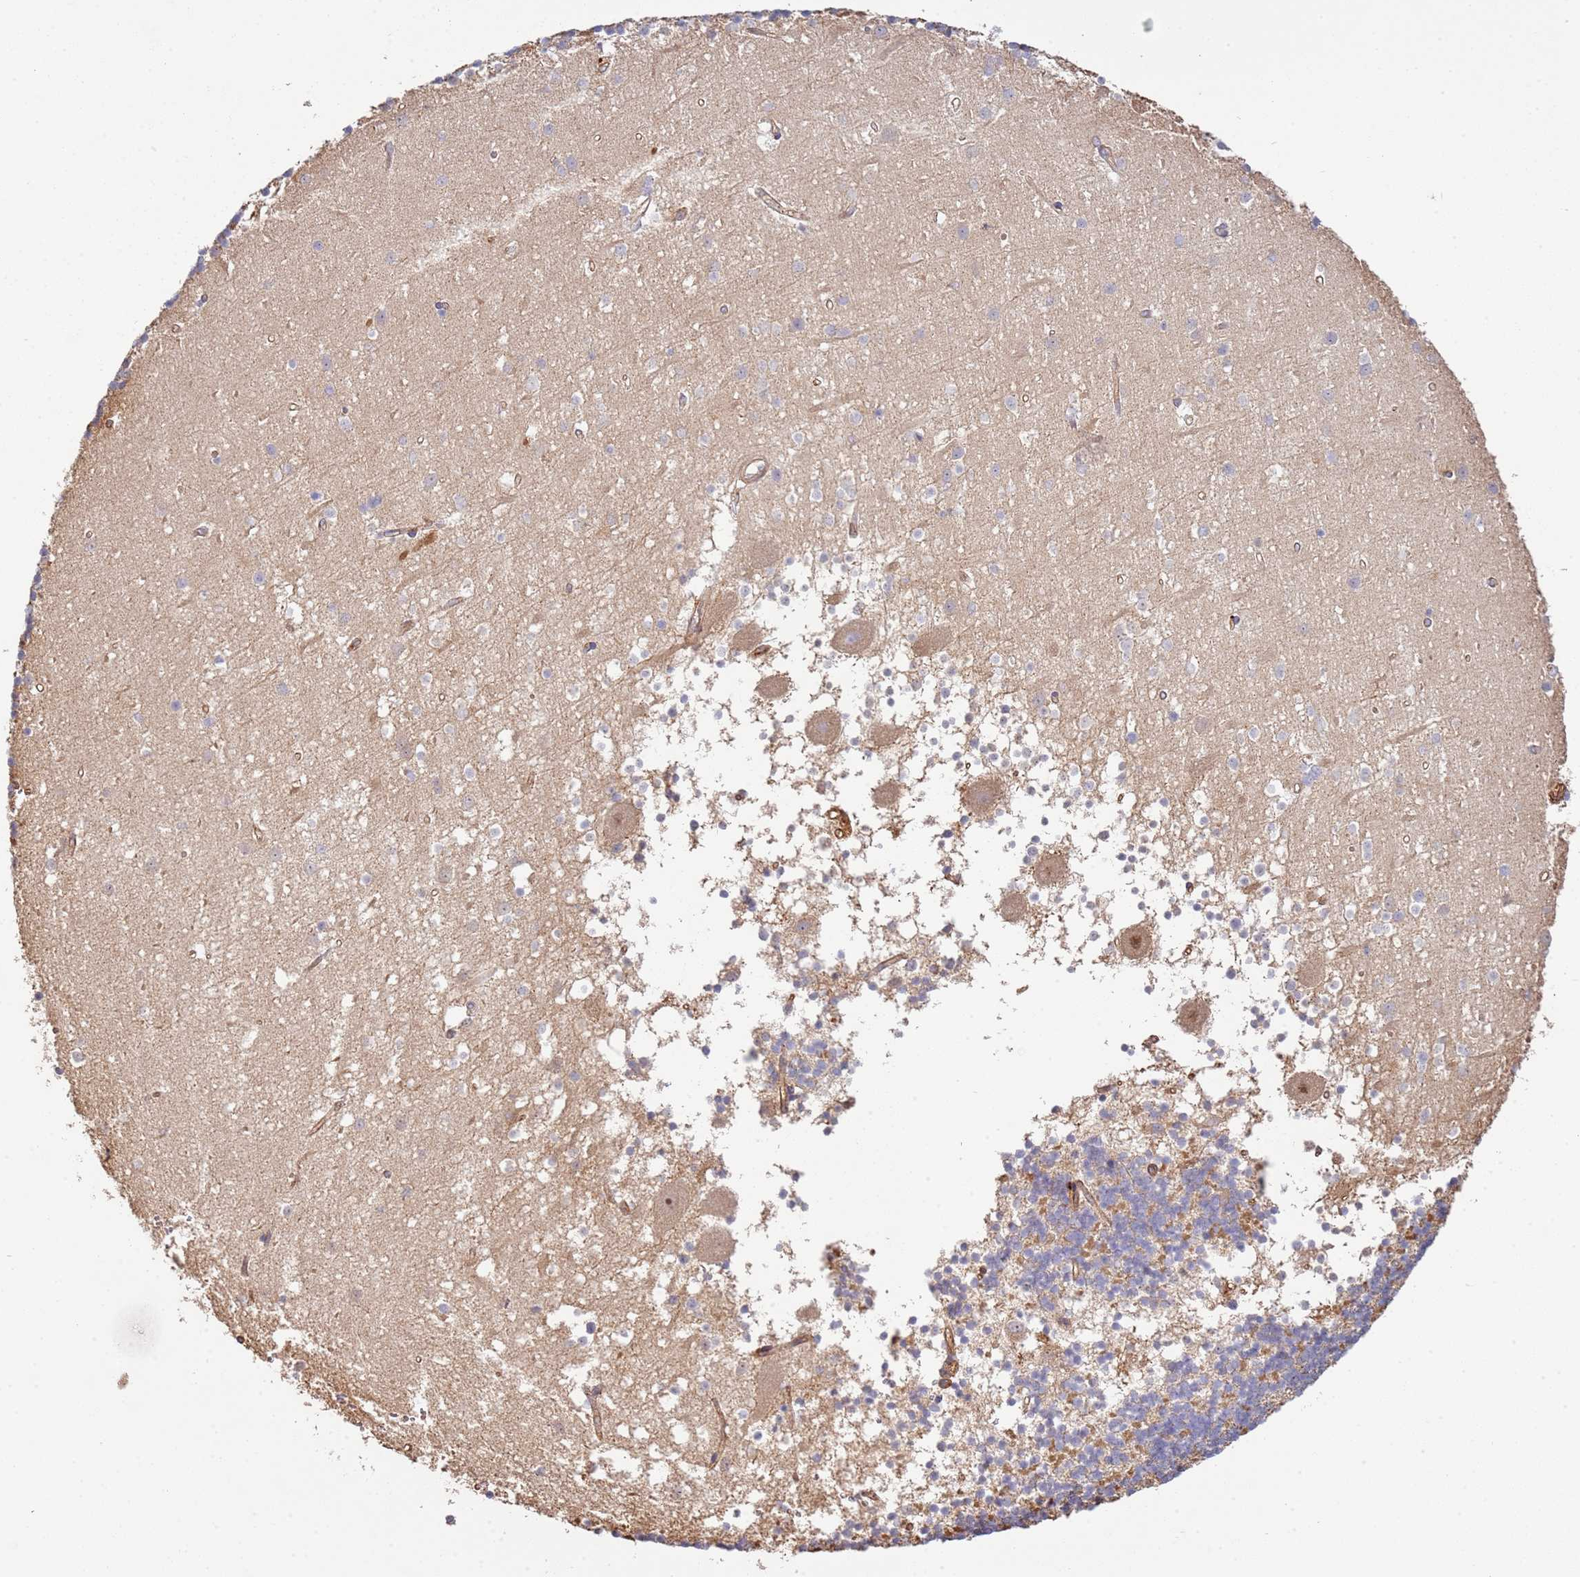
{"staining": {"intensity": "moderate", "quantity": "25%-75%", "location": "cytoplasmic/membranous"}, "tissue": "cerebellum", "cell_type": "Cells in granular layer", "image_type": "normal", "snomed": [{"axis": "morphology", "description": "Normal tissue, NOS"}, {"axis": "topography", "description": "Cerebellum"}], "caption": "The image displays staining of unremarkable cerebellum, revealing moderate cytoplasmic/membranous protein positivity (brown color) within cells in granular layer. The protein of interest is shown in brown color, while the nuclei are stained blue.", "gene": "NDUFAF4", "patient": {"sex": "male", "age": 54}}